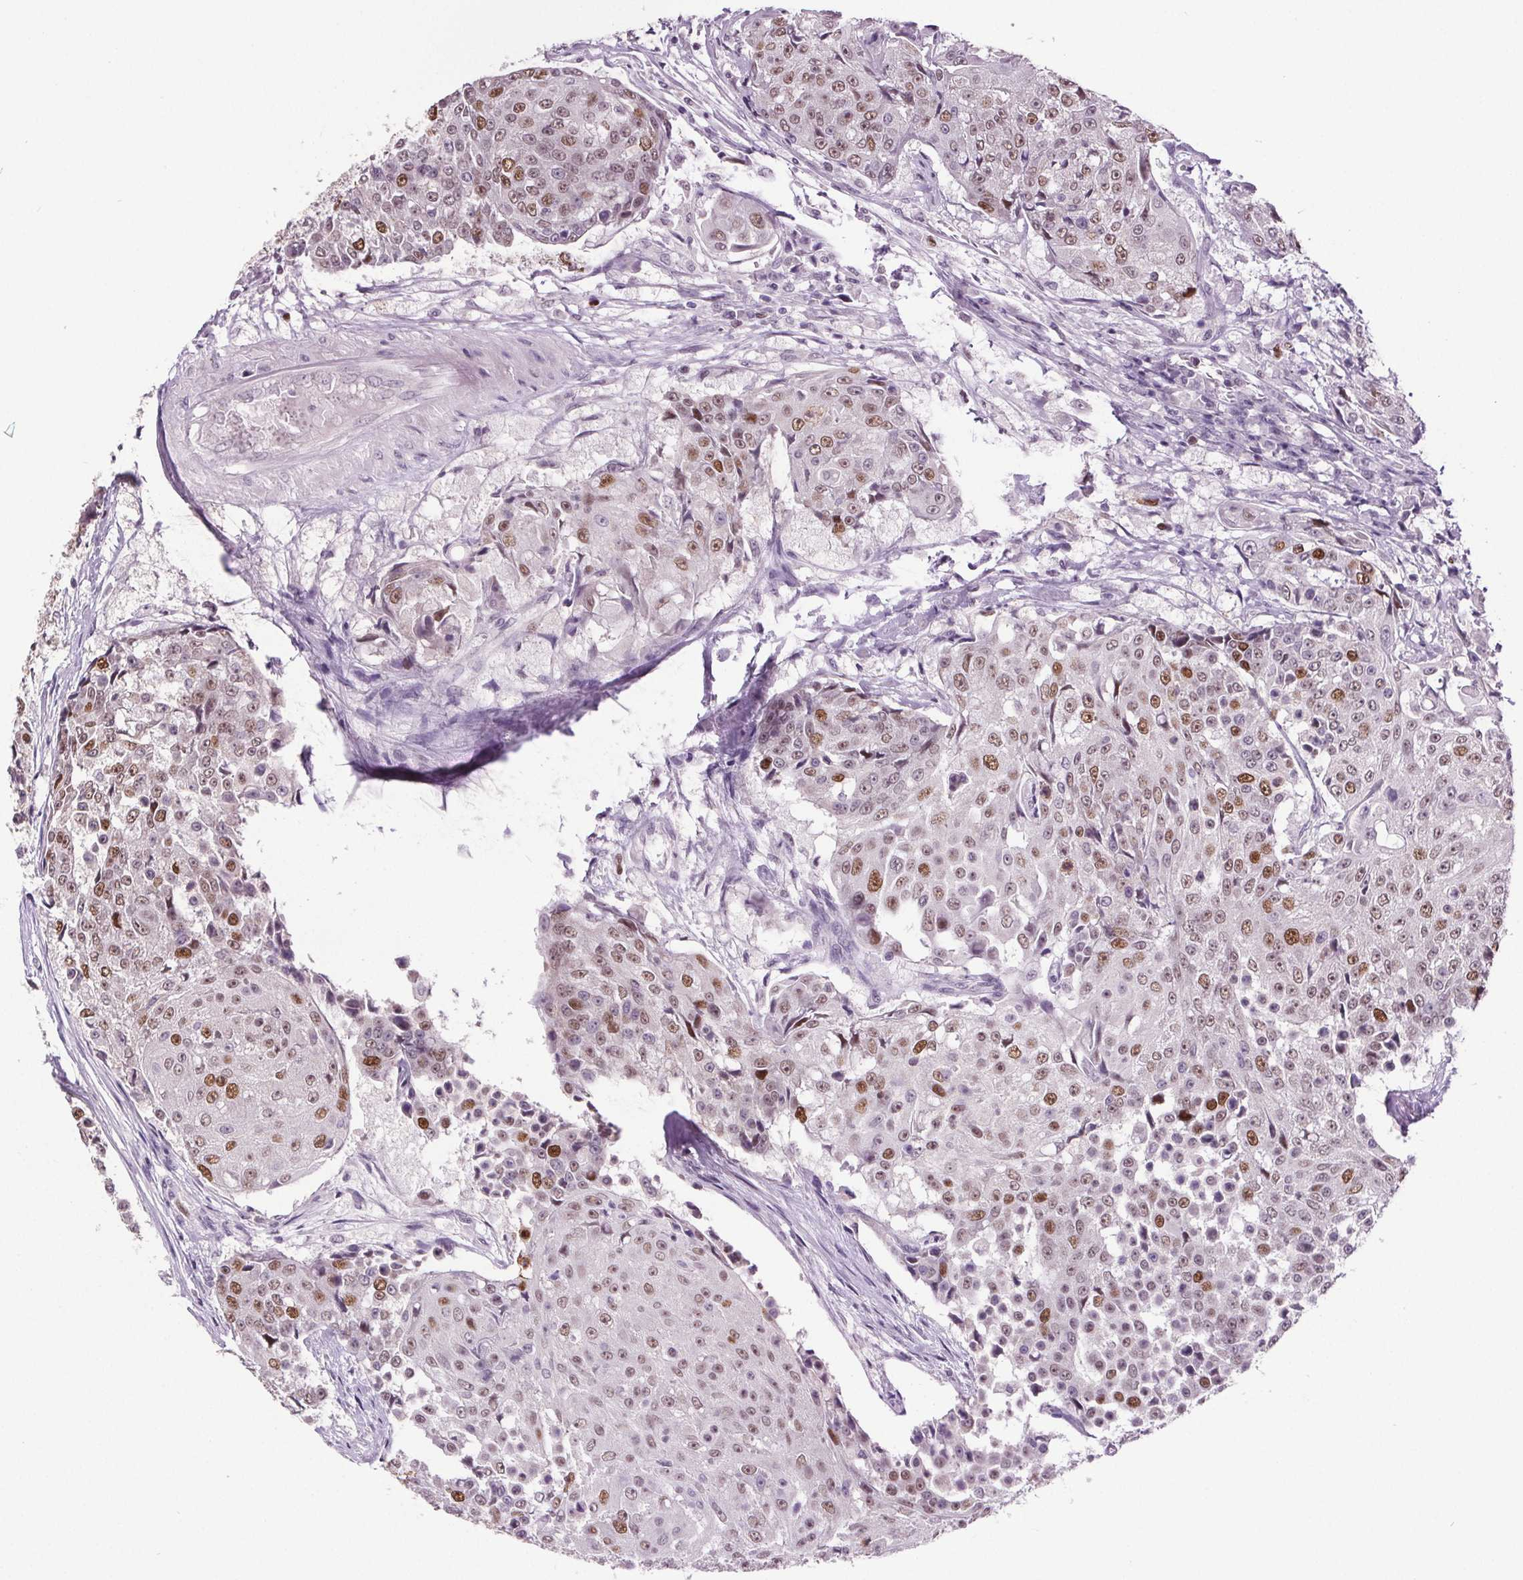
{"staining": {"intensity": "moderate", "quantity": "25%-75%", "location": "nuclear"}, "tissue": "urothelial cancer", "cell_type": "Tumor cells", "image_type": "cancer", "snomed": [{"axis": "morphology", "description": "Urothelial carcinoma, High grade"}, {"axis": "topography", "description": "Urinary bladder"}], "caption": "Urothelial cancer stained for a protein shows moderate nuclear positivity in tumor cells.", "gene": "CENPF", "patient": {"sex": "female", "age": 63}}